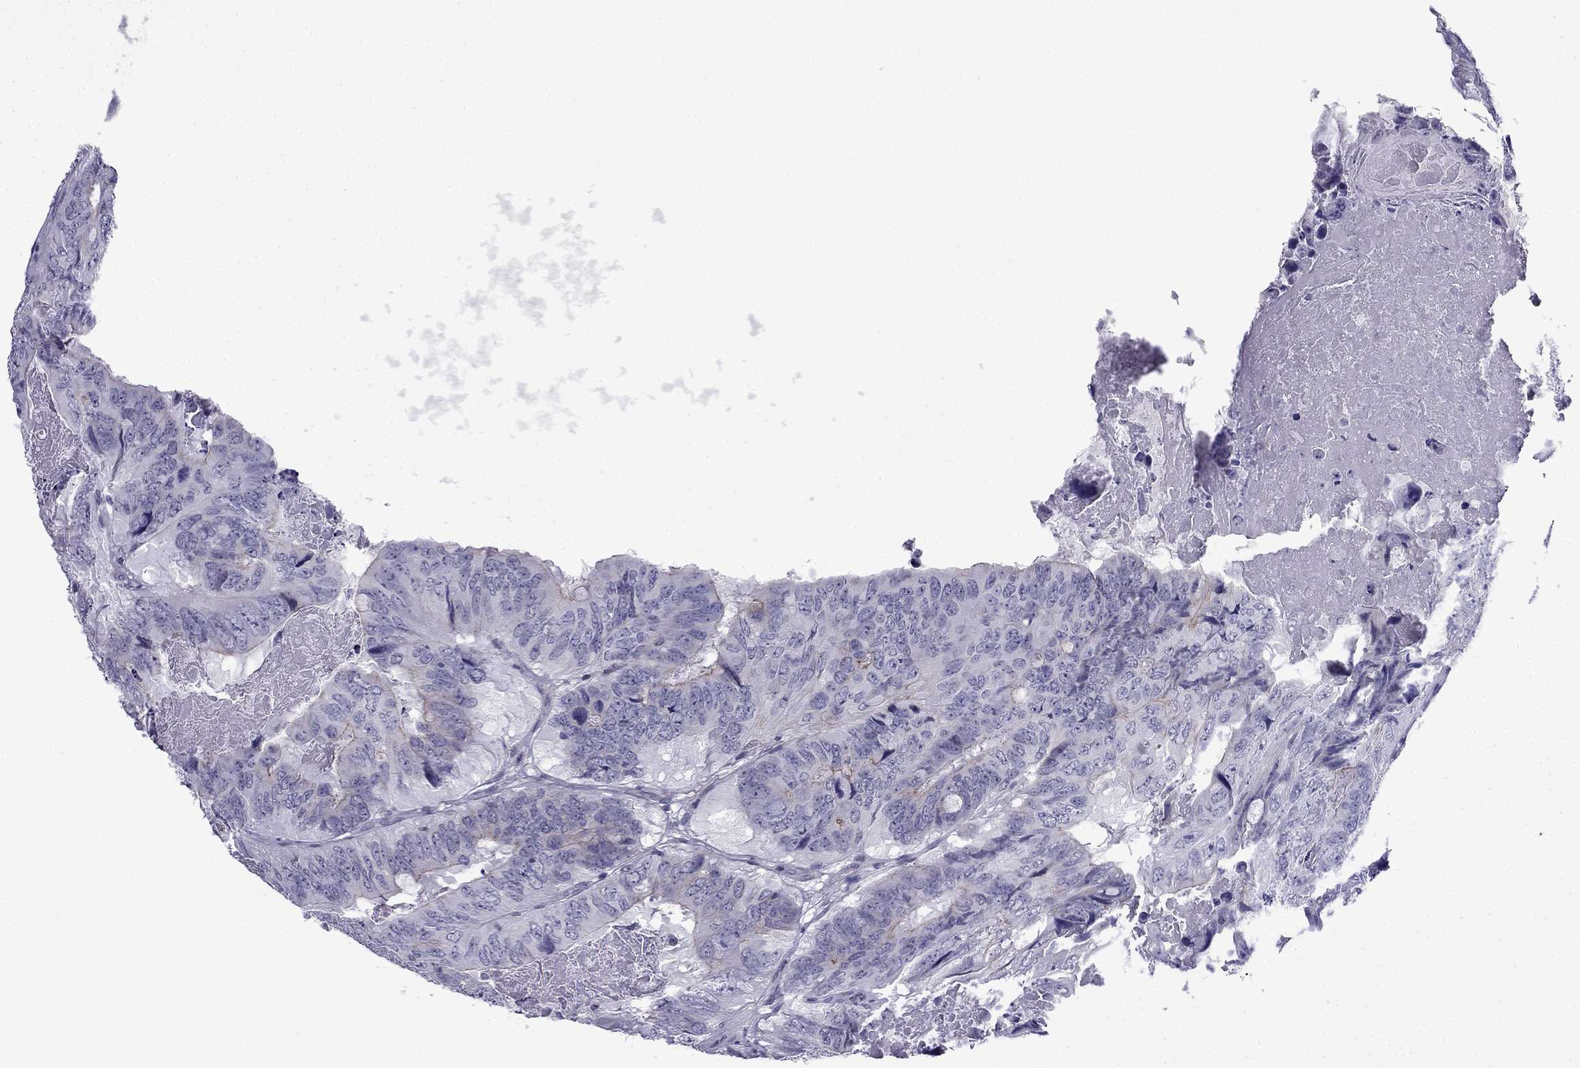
{"staining": {"intensity": "negative", "quantity": "none", "location": "none"}, "tissue": "colorectal cancer", "cell_type": "Tumor cells", "image_type": "cancer", "snomed": [{"axis": "morphology", "description": "Adenocarcinoma, NOS"}, {"axis": "topography", "description": "Colon"}], "caption": "Image shows no protein staining in tumor cells of colorectal cancer tissue. (Stains: DAB (3,3'-diaminobenzidine) immunohistochemistry with hematoxylin counter stain, Microscopy: brightfield microscopy at high magnification).", "gene": "POM121L12", "patient": {"sex": "male", "age": 79}}